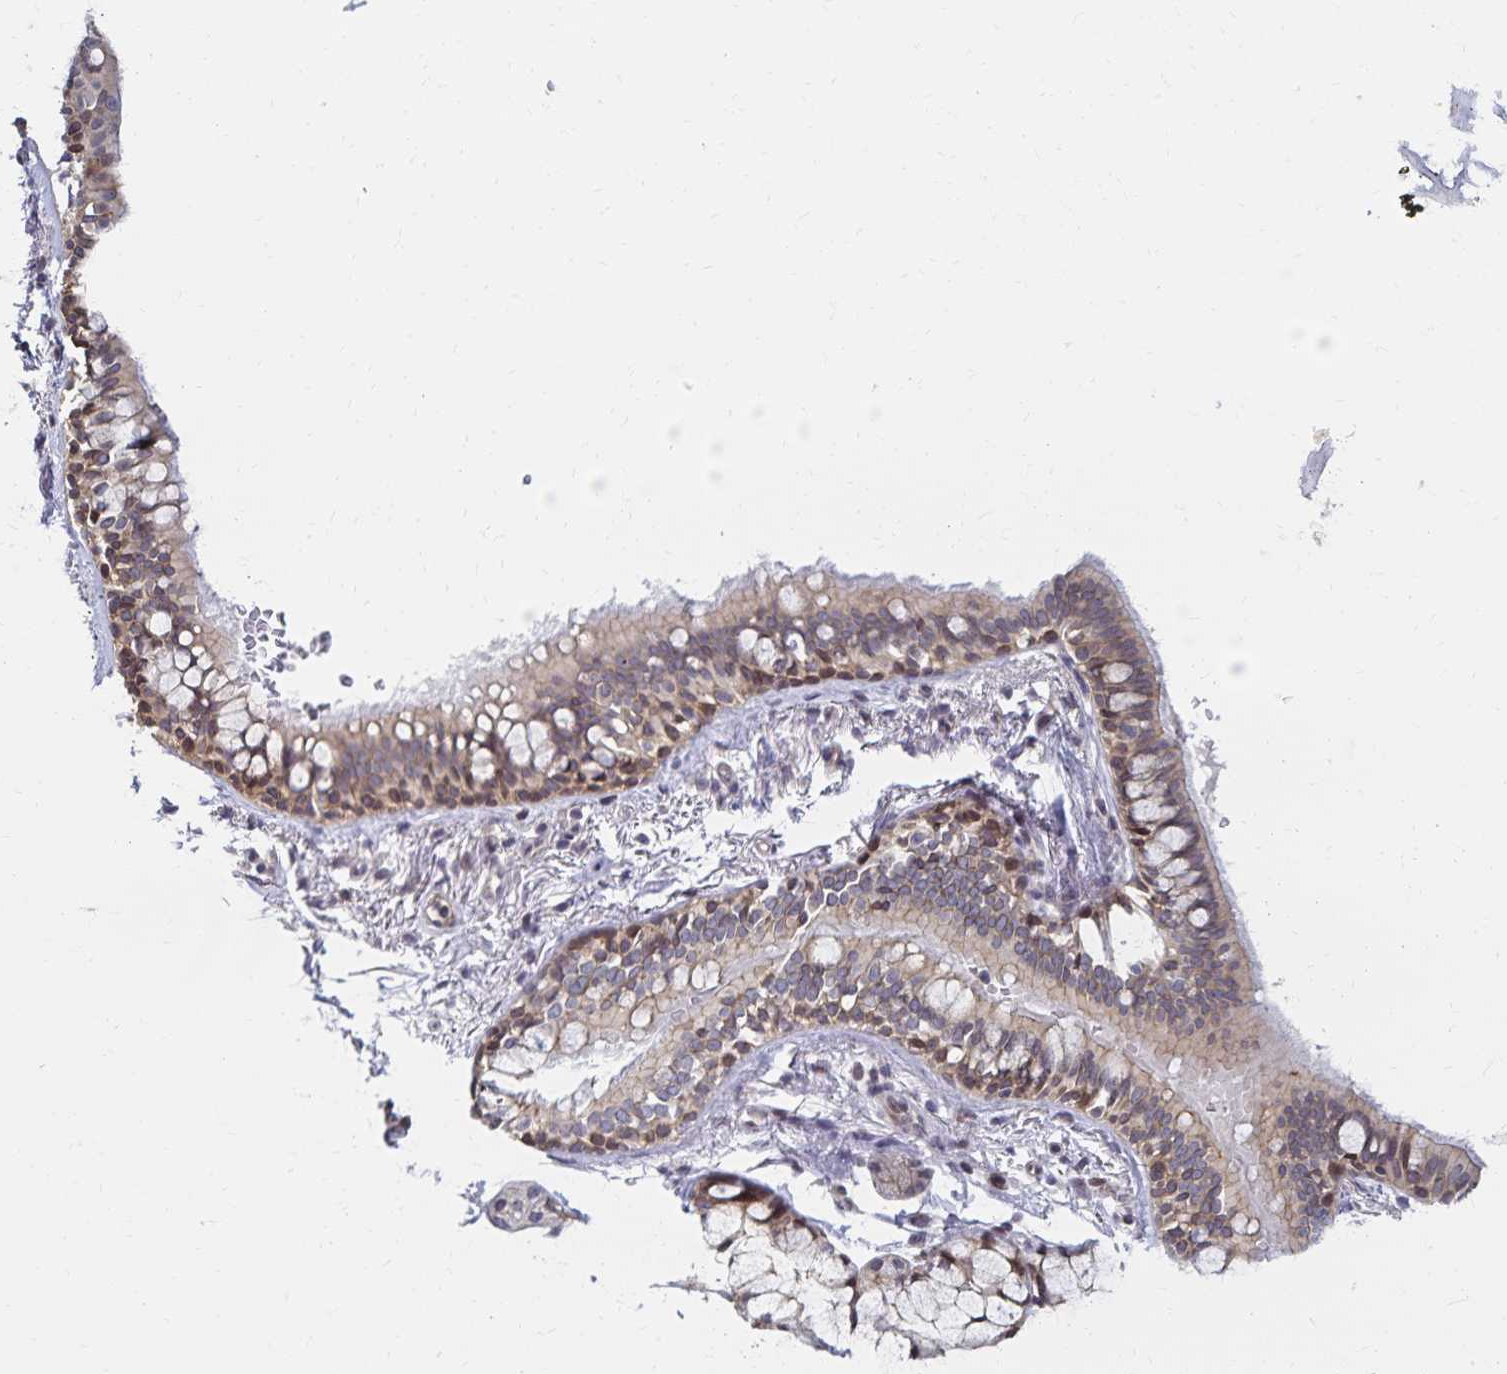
{"staining": {"intensity": "weak", "quantity": "25%-75%", "location": "cytoplasmic/membranous"}, "tissue": "bronchus", "cell_type": "Respiratory epithelial cells", "image_type": "normal", "snomed": [{"axis": "morphology", "description": "Normal tissue, NOS"}, {"axis": "topography", "description": "Bronchus"}], "caption": "Bronchus stained with DAB (3,3'-diaminobenzidine) immunohistochemistry (IHC) reveals low levels of weak cytoplasmic/membranous expression in about 25%-75% of respiratory epithelial cells.", "gene": "RAB9B", "patient": {"sex": "male", "age": 70}}